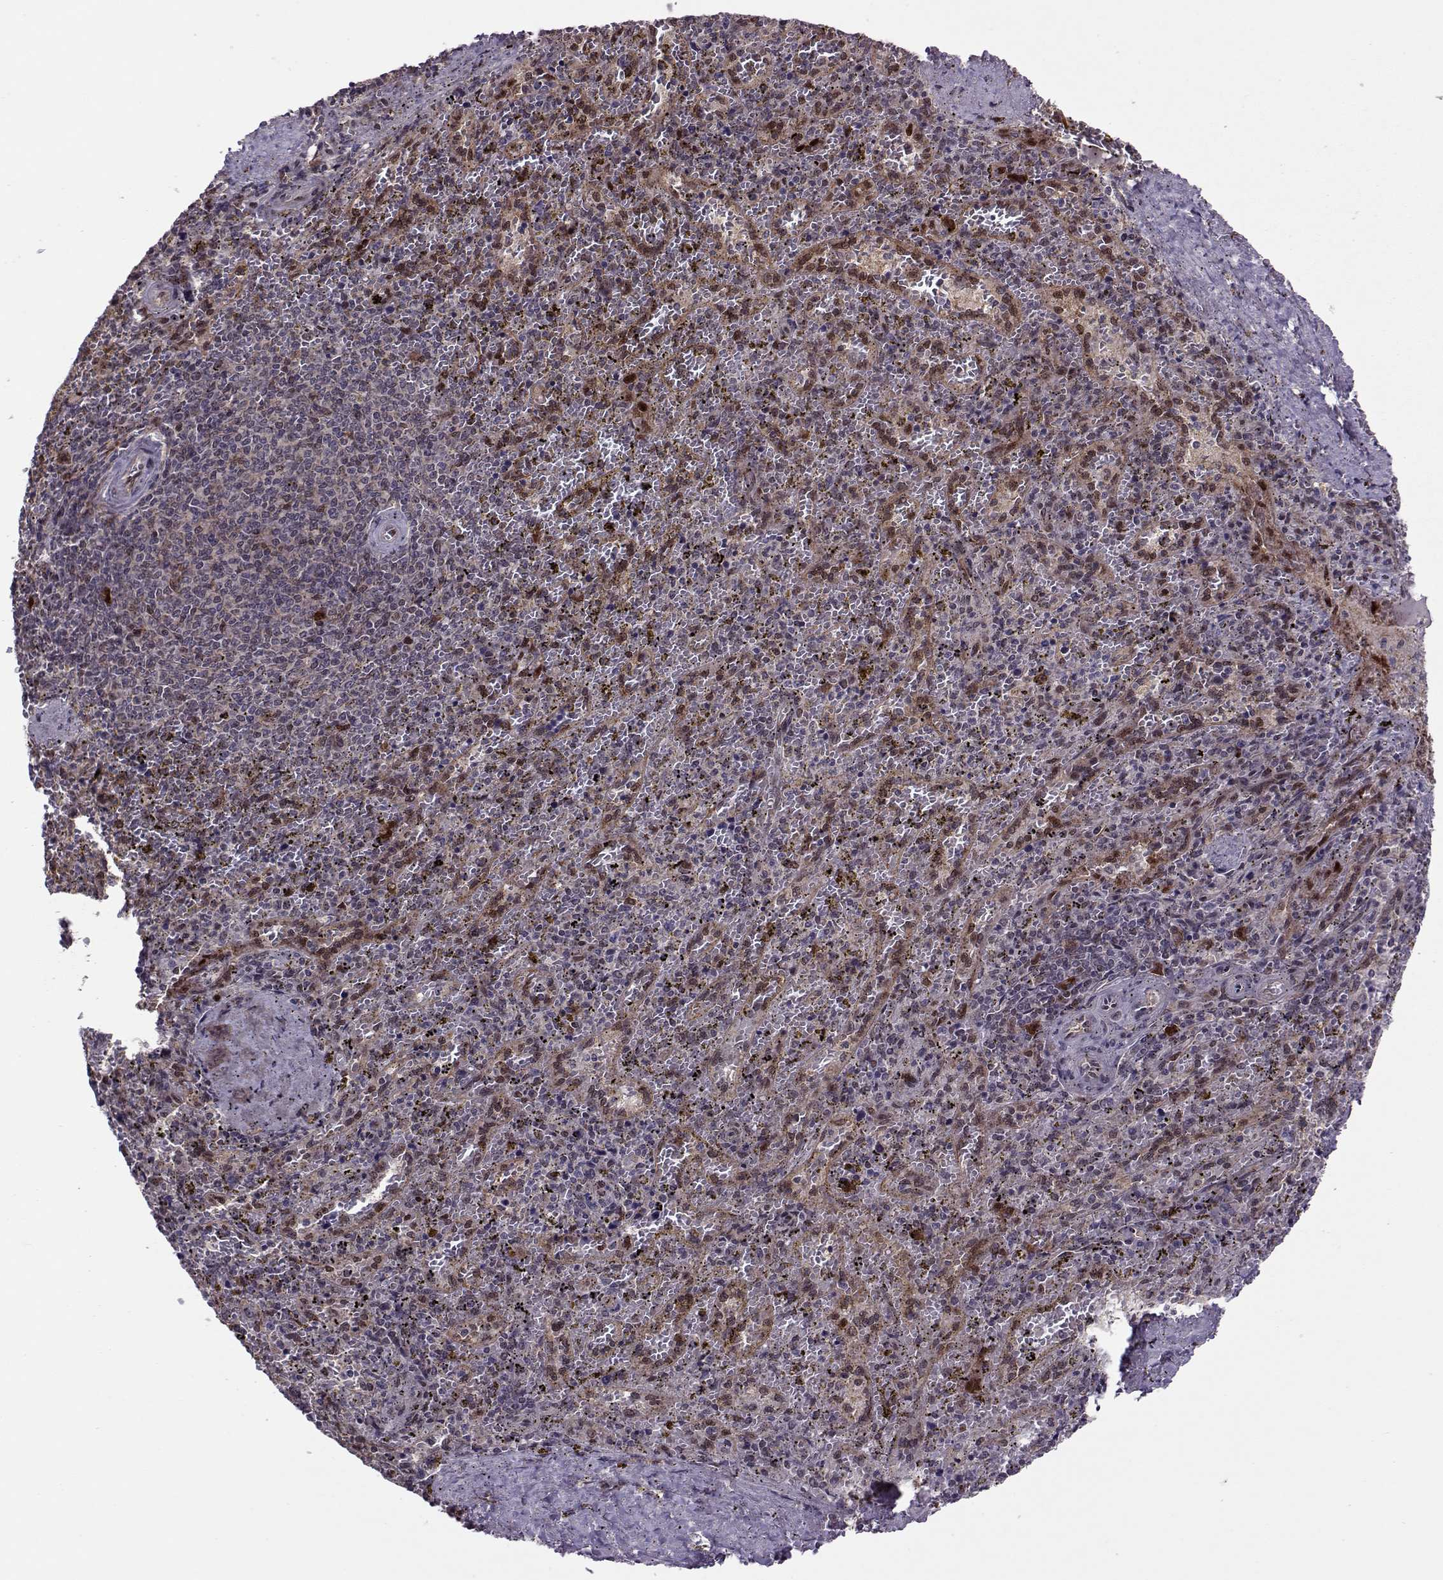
{"staining": {"intensity": "moderate", "quantity": "<25%", "location": "cytoplasmic/membranous,nuclear"}, "tissue": "spleen", "cell_type": "Cells in red pulp", "image_type": "normal", "snomed": [{"axis": "morphology", "description": "Normal tissue, NOS"}, {"axis": "topography", "description": "Spleen"}], "caption": "Cells in red pulp display low levels of moderate cytoplasmic/membranous,nuclear expression in about <25% of cells in unremarkable human spleen. The staining was performed using DAB (3,3'-diaminobenzidine) to visualize the protein expression in brown, while the nuclei were stained in blue with hematoxylin (Magnification: 20x).", "gene": "CDK4", "patient": {"sex": "female", "age": 50}}